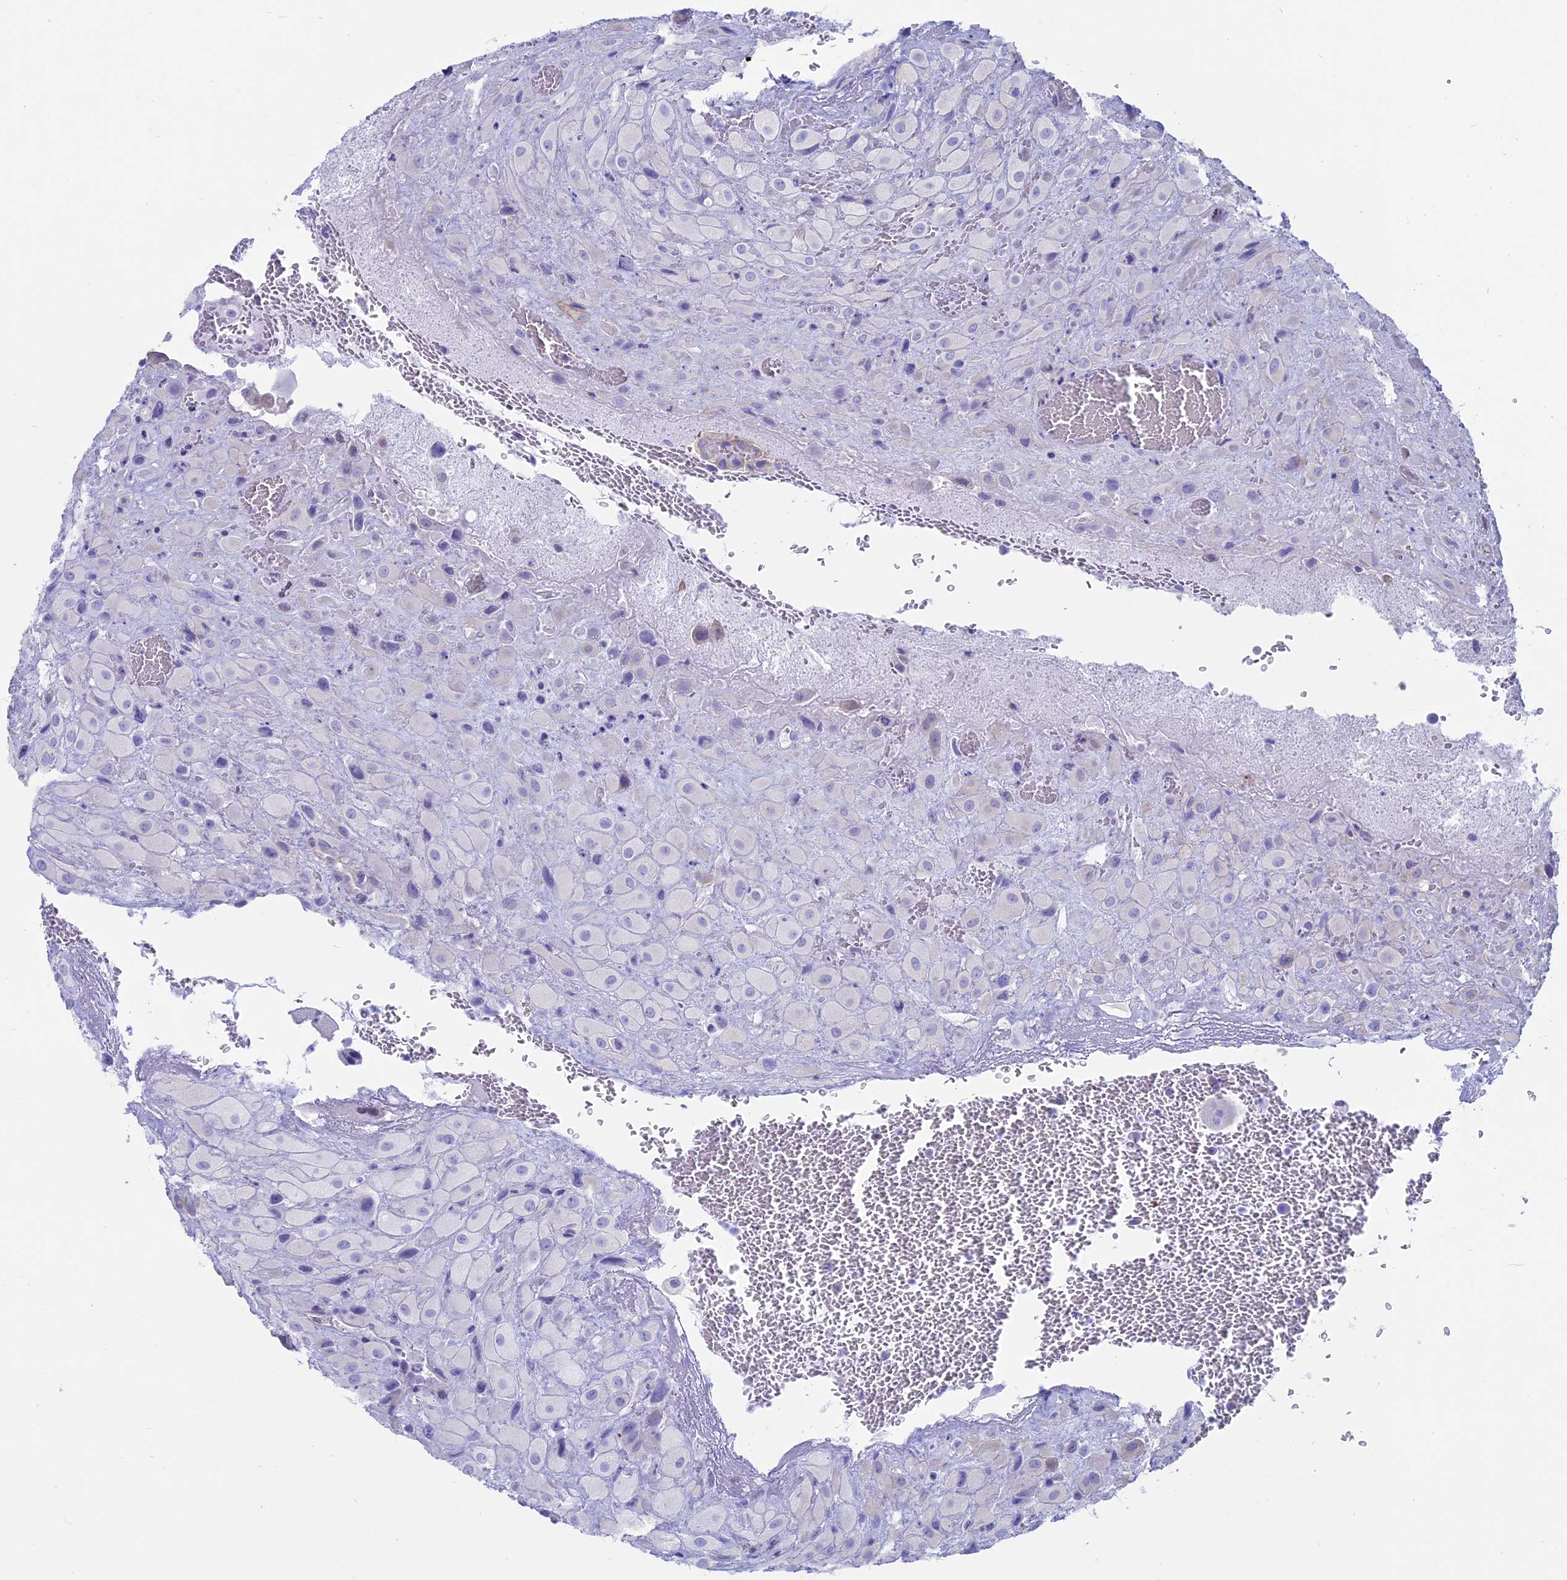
{"staining": {"intensity": "negative", "quantity": "none", "location": "none"}, "tissue": "placenta", "cell_type": "Decidual cells", "image_type": "normal", "snomed": [{"axis": "morphology", "description": "Normal tissue, NOS"}, {"axis": "topography", "description": "Placenta"}], "caption": "Micrograph shows no protein staining in decidual cells of normal placenta. (DAB immunohistochemistry, high magnification).", "gene": "OR2AE1", "patient": {"sex": "female", "age": 35}}